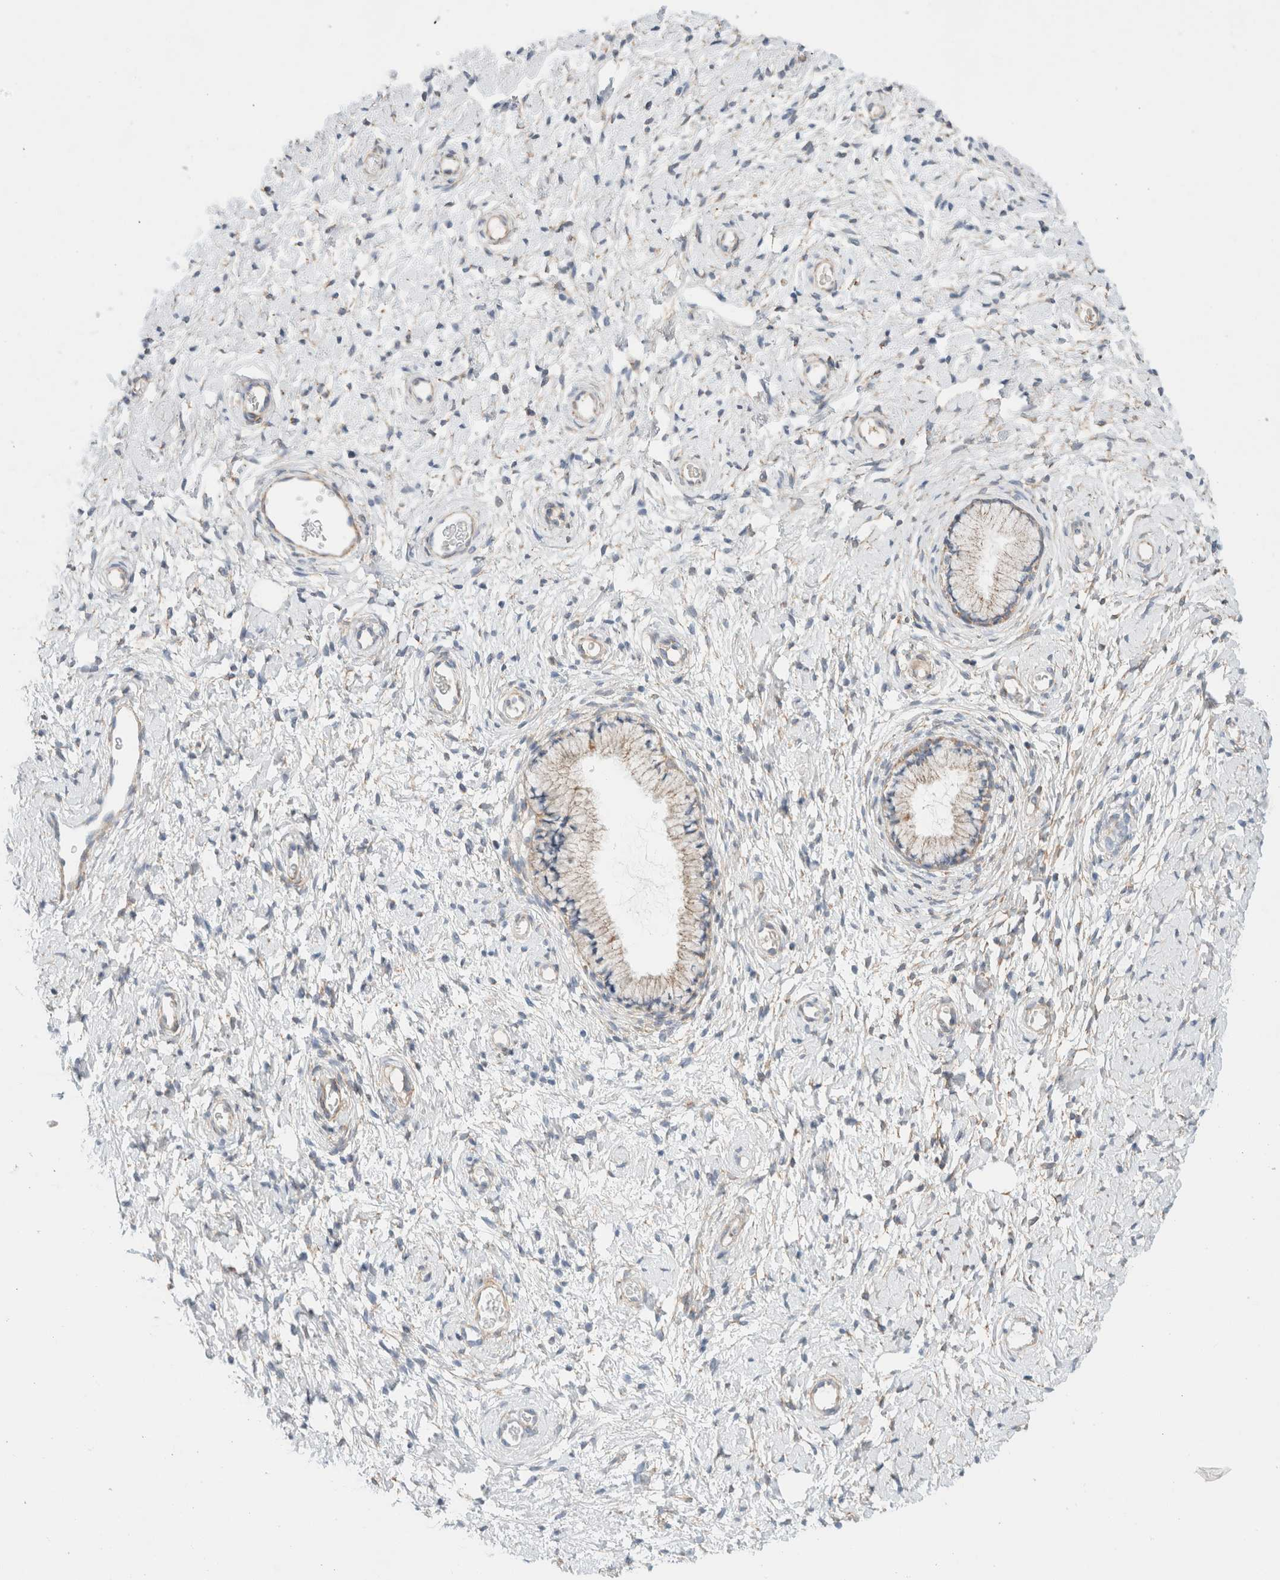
{"staining": {"intensity": "weak", "quantity": "<25%", "location": "cytoplasmic/membranous"}, "tissue": "cervix", "cell_type": "Glandular cells", "image_type": "normal", "snomed": [{"axis": "morphology", "description": "Normal tissue, NOS"}, {"axis": "topography", "description": "Cervix"}], "caption": "Immunohistochemistry image of unremarkable cervix: cervix stained with DAB shows no significant protein staining in glandular cells.", "gene": "MRM3", "patient": {"sex": "female", "age": 72}}